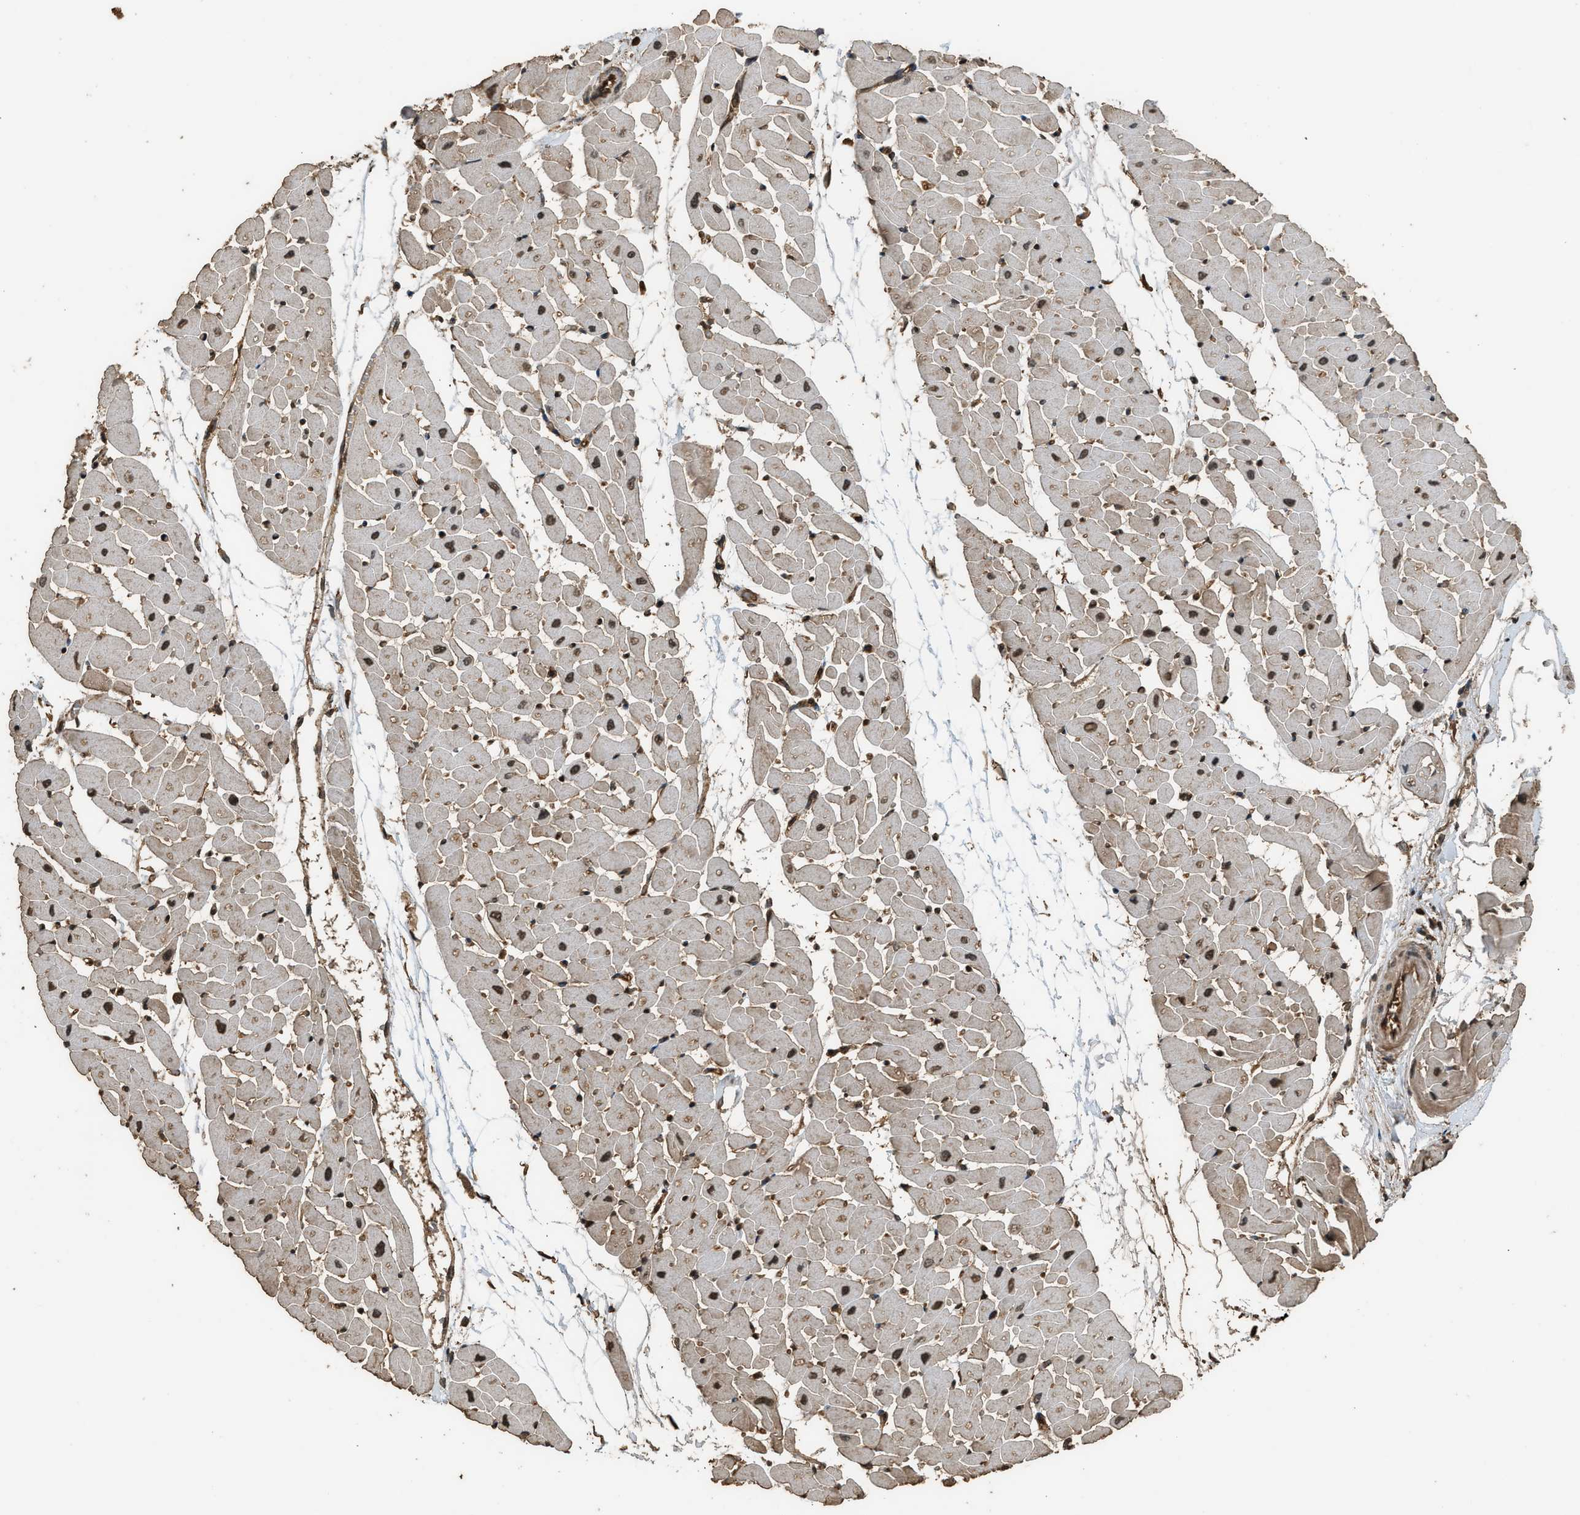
{"staining": {"intensity": "strong", "quantity": ">75%", "location": "nuclear"}, "tissue": "heart muscle", "cell_type": "Cardiomyocytes", "image_type": "normal", "snomed": [{"axis": "morphology", "description": "Normal tissue, NOS"}, {"axis": "topography", "description": "Heart"}], "caption": "Heart muscle stained with a brown dye demonstrates strong nuclear positive positivity in approximately >75% of cardiomyocytes.", "gene": "MYBL2", "patient": {"sex": "female", "age": 19}}